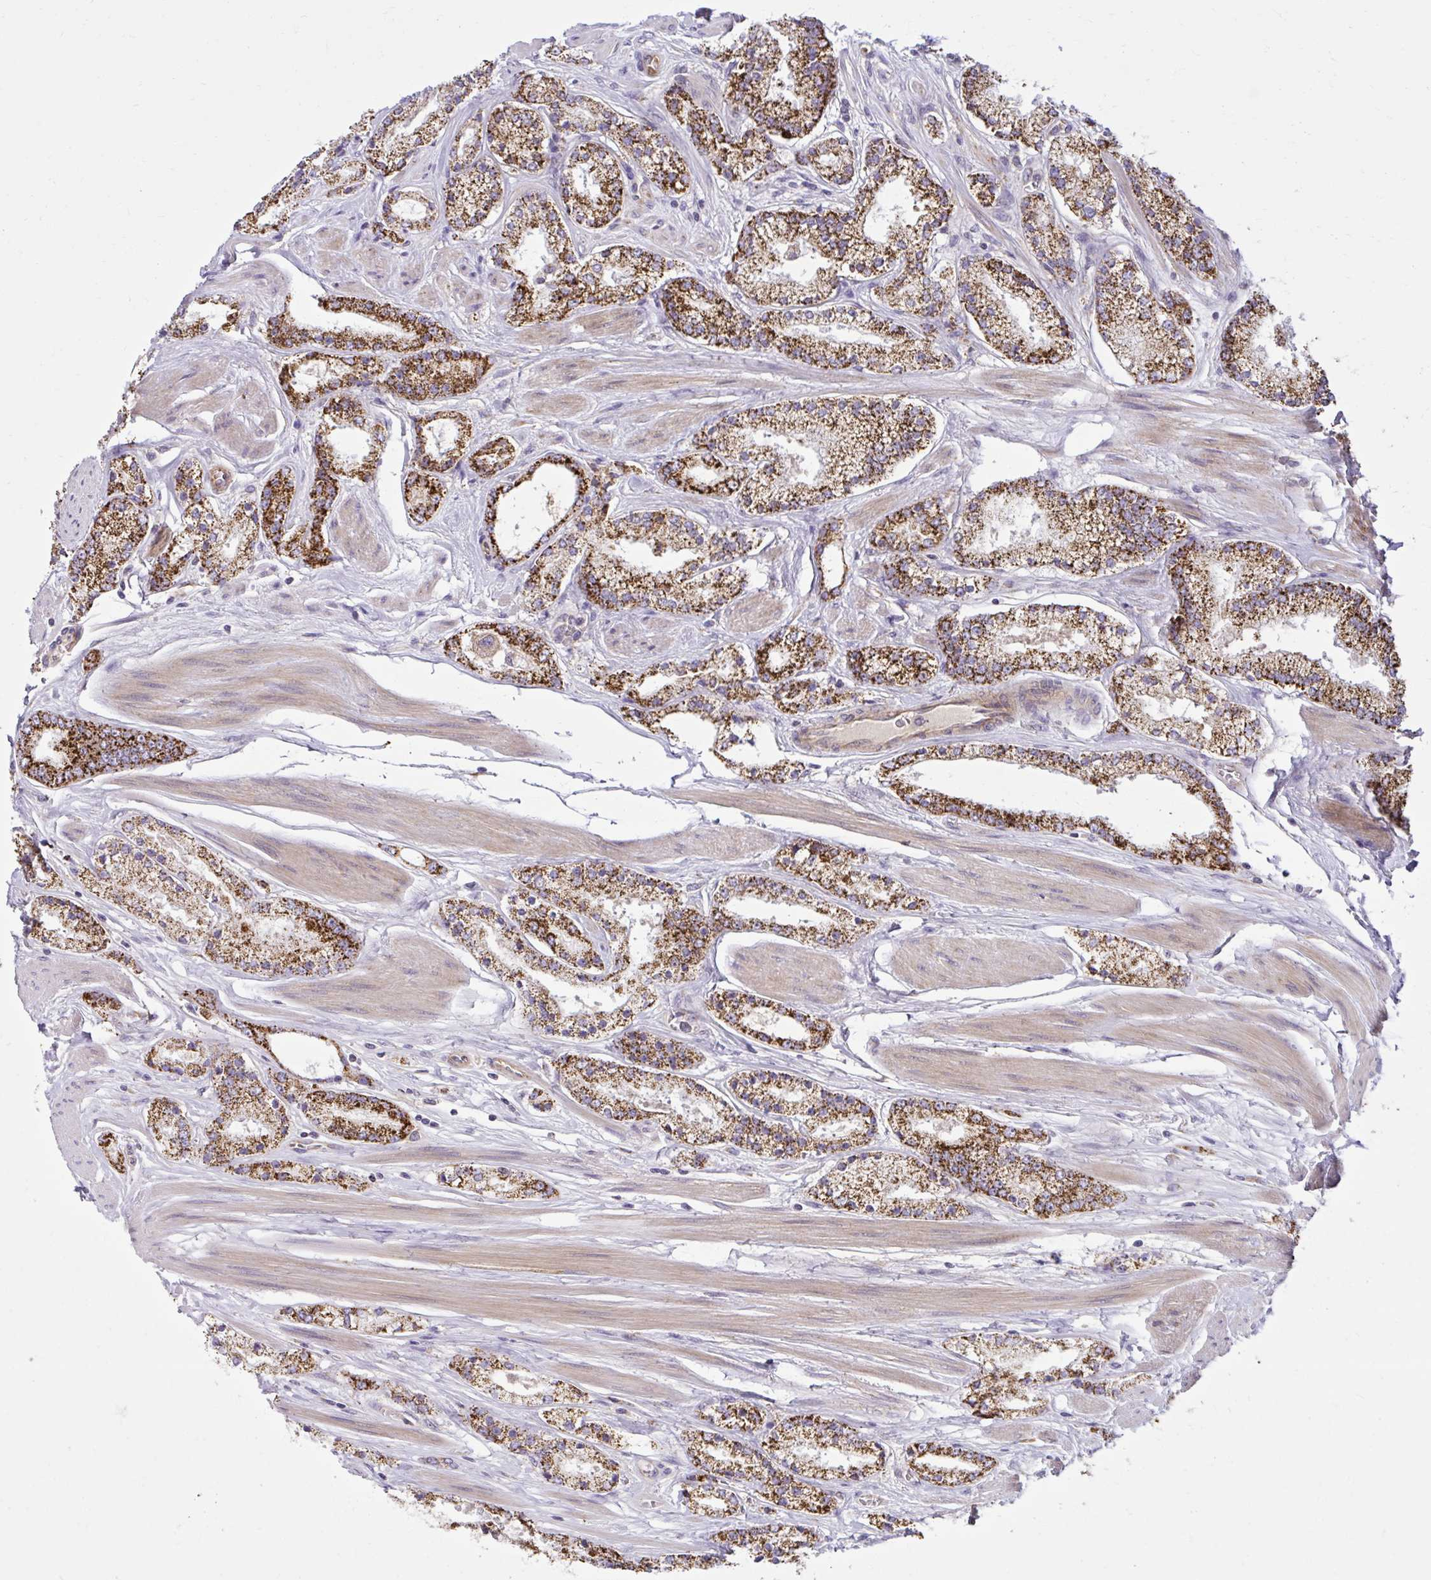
{"staining": {"intensity": "strong", "quantity": ">75%", "location": "cytoplasmic/membranous"}, "tissue": "prostate cancer", "cell_type": "Tumor cells", "image_type": "cancer", "snomed": [{"axis": "morphology", "description": "Adenocarcinoma, High grade"}, {"axis": "topography", "description": "Prostate"}], "caption": "Prostate cancer stained for a protein (brown) shows strong cytoplasmic/membranous positive expression in about >75% of tumor cells.", "gene": "LIMS1", "patient": {"sex": "male", "age": 63}}